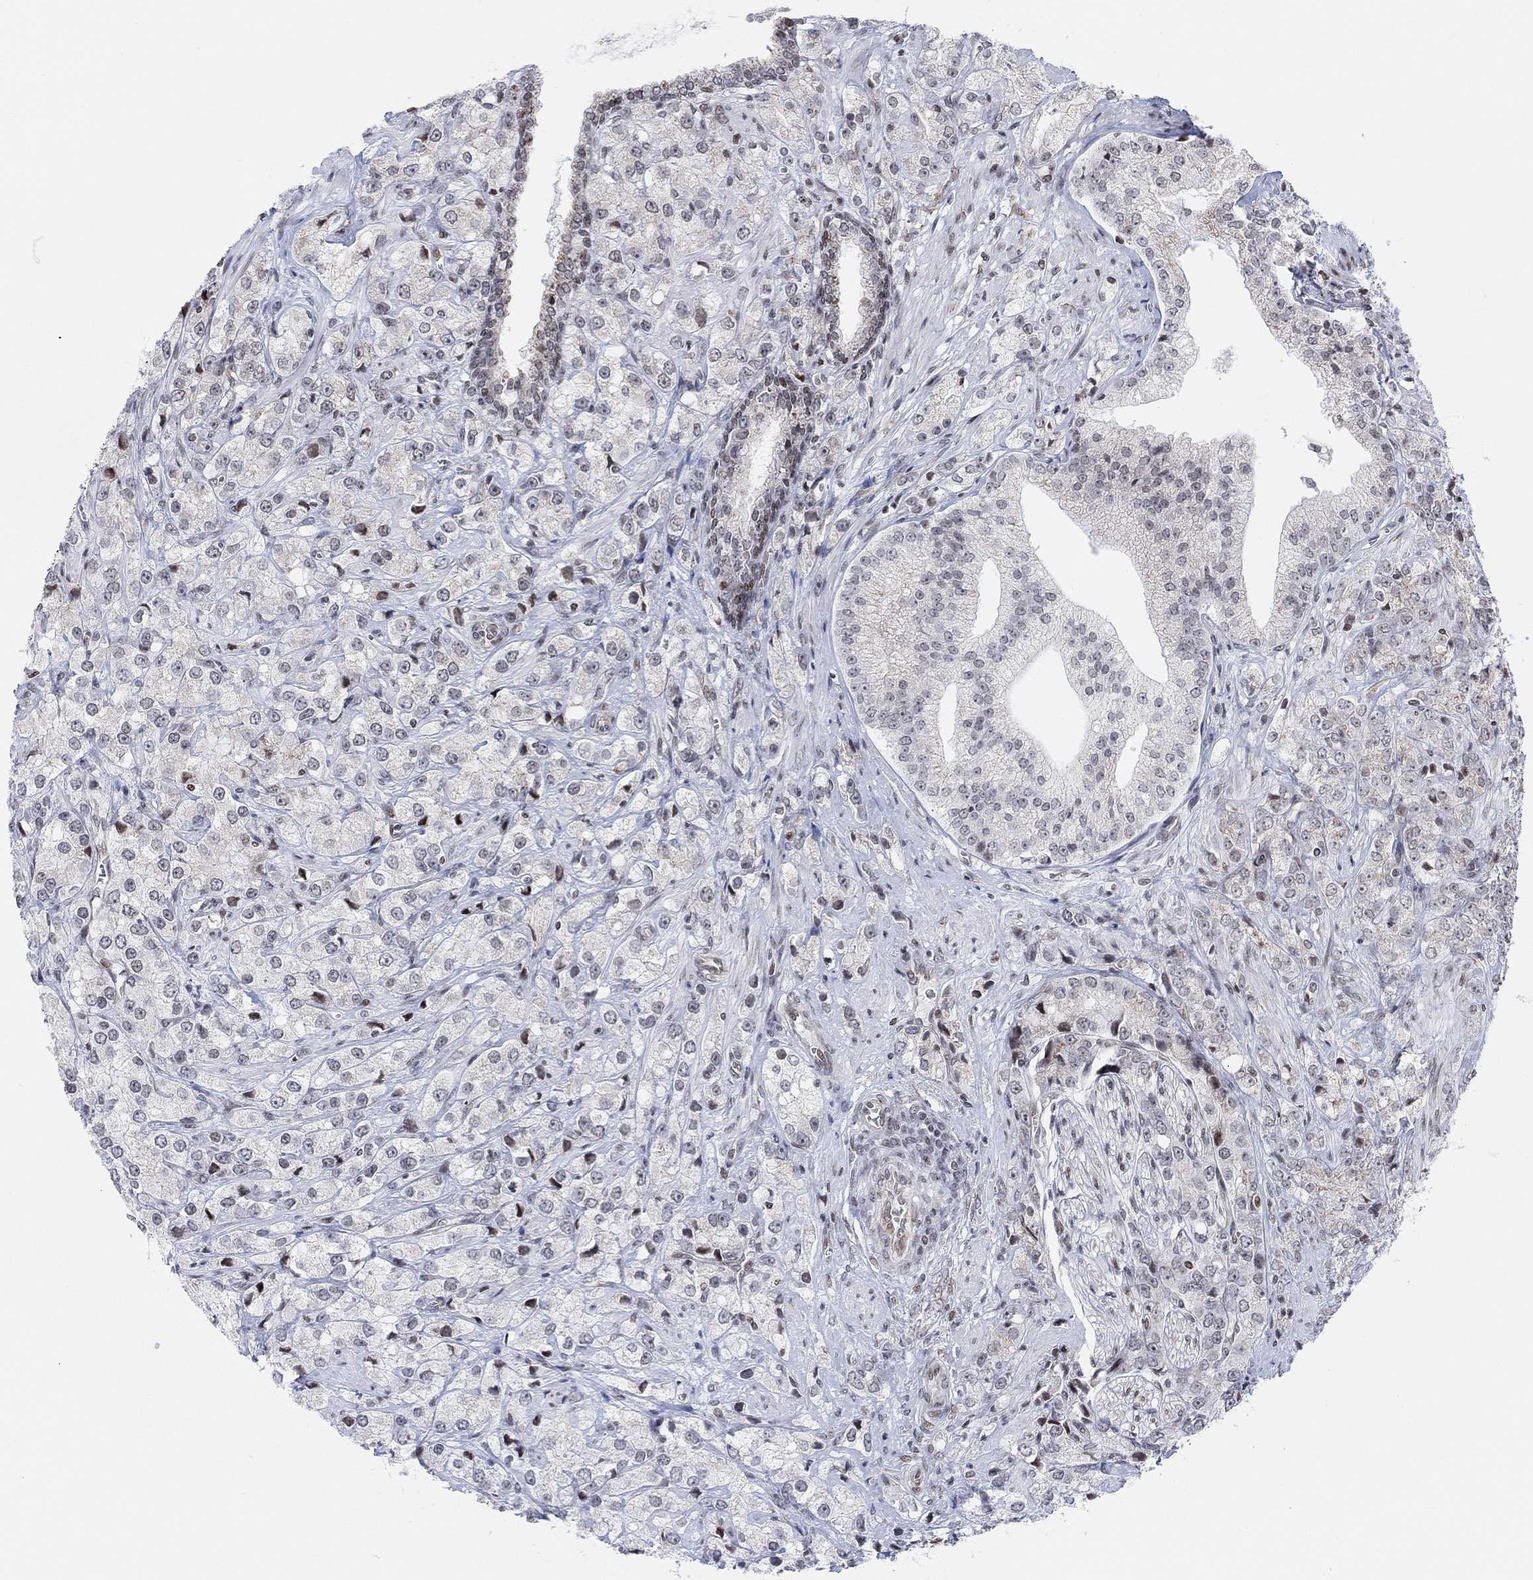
{"staining": {"intensity": "negative", "quantity": "none", "location": "none"}, "tissue": "prostate cancer", "cell_type": "Tumor cells", "image_type": "cancer", "snomed": [{"axis": "morphology", "description": "Adenocarcinoma, NOS"}, {"axis": "topography", "description": "Prostate and seminal vesicle, NOS"}, {"axis": "topography", "description": "Prostate"}], "caption": "A histopathology image of prostate adenocarcinoma stained for a protein demonstrates no brown staining in tumor cells.", "gene": "ABHD14A", "patient": {"sex": "male", "age": 68}}